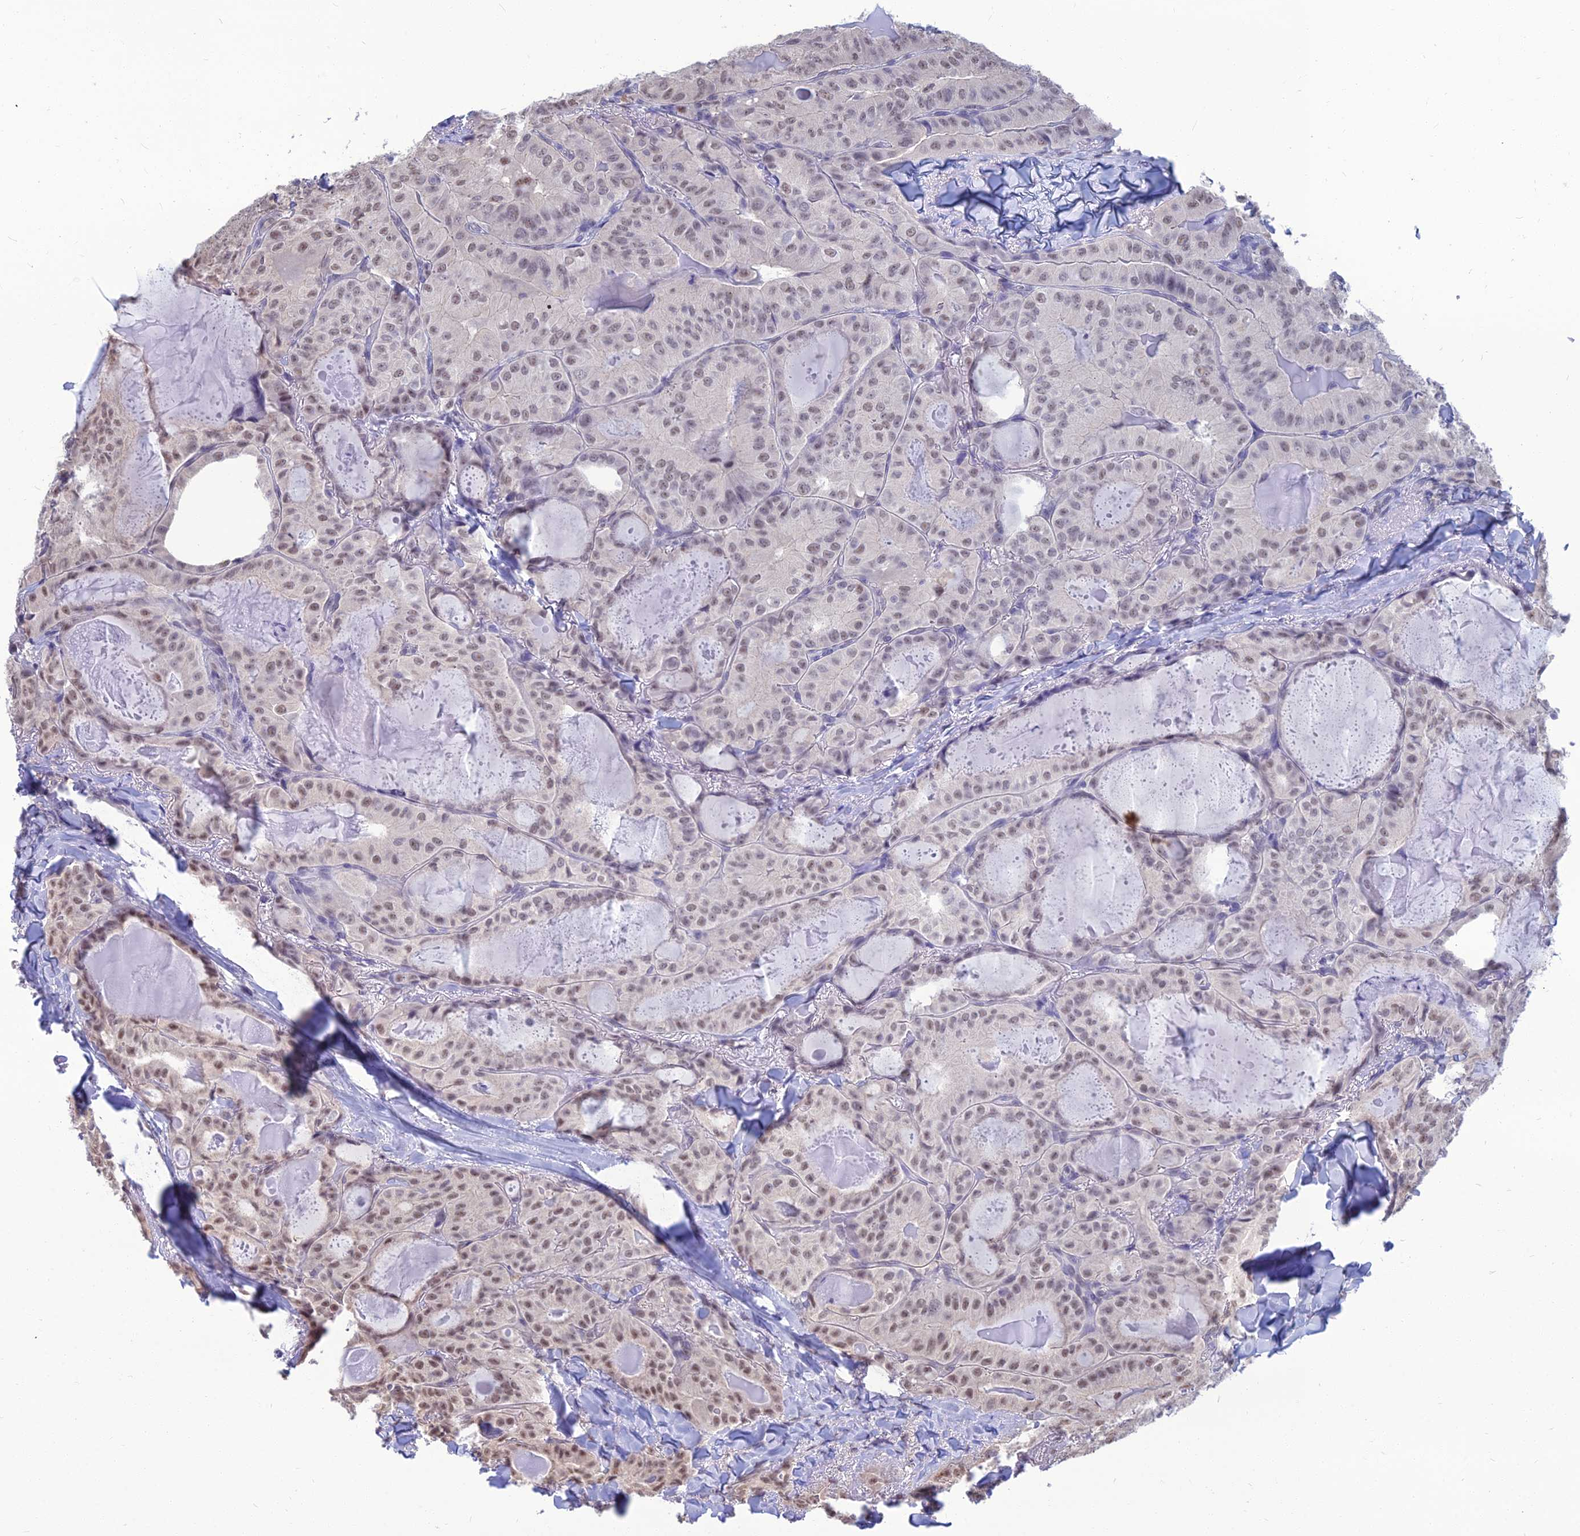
{"staining": {"intensity": "weak", "quantity": "25%-75%", "location": "nuclear"}, "tissue": "thyroid cancer", "cell_type": "Tumor cells", "image_type": "cancer", "snomed": [{"axis": "morphology", "description": "Papillary adenocarcinoma, NOS"}, {"axis": "topography", "description": "Thyroid gland"}], "caption": "Human thyroid papillary adenocarcinoma stained for a protein (brown) shows weak nuclear positive positivity in about 25%-75% of tumor cells.", "gene": "SRSF7", "patient": {"sex": "female", "age": 68}}